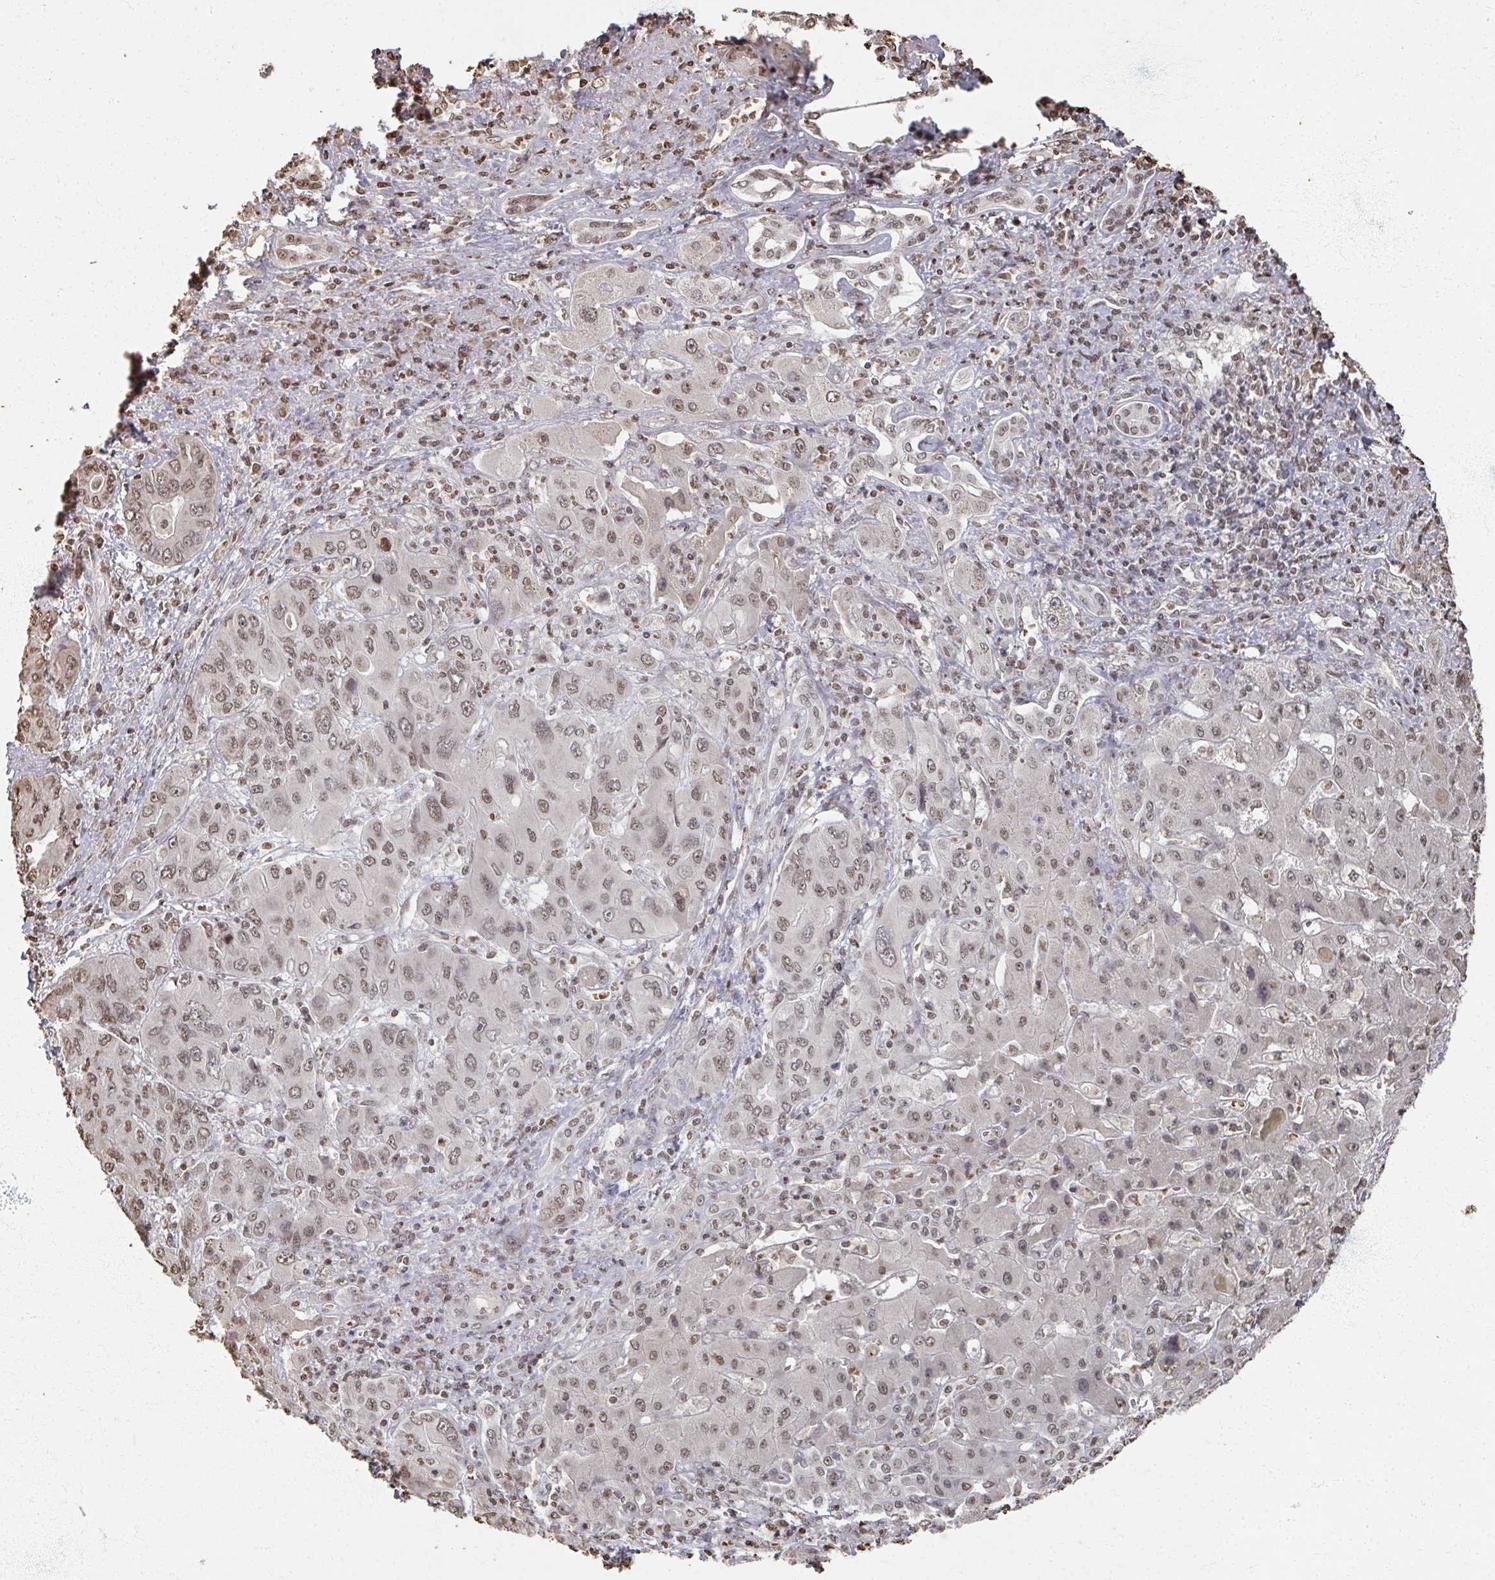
{"staining": {"intensity": "moderate", "quantity": ">75%", "location": "nuclear"}, "tissue": "liver cancer", "cell_type": "Tumor cells", "image_type": "cancer", "snomed": [{"axis": "morphology", "description": "Cholangiocarcinoma"}, {"axis": "topography", "description": "Liver"}], "caption": "Liver cancer (cholangiocarcinoma) tissue reveals moderate nuclear positivity in about >75% of tumor cells, visualized by immunohistochemistry.", "gene": "DCUN1D5", "patient": {"sex": "male", "age": 67}}